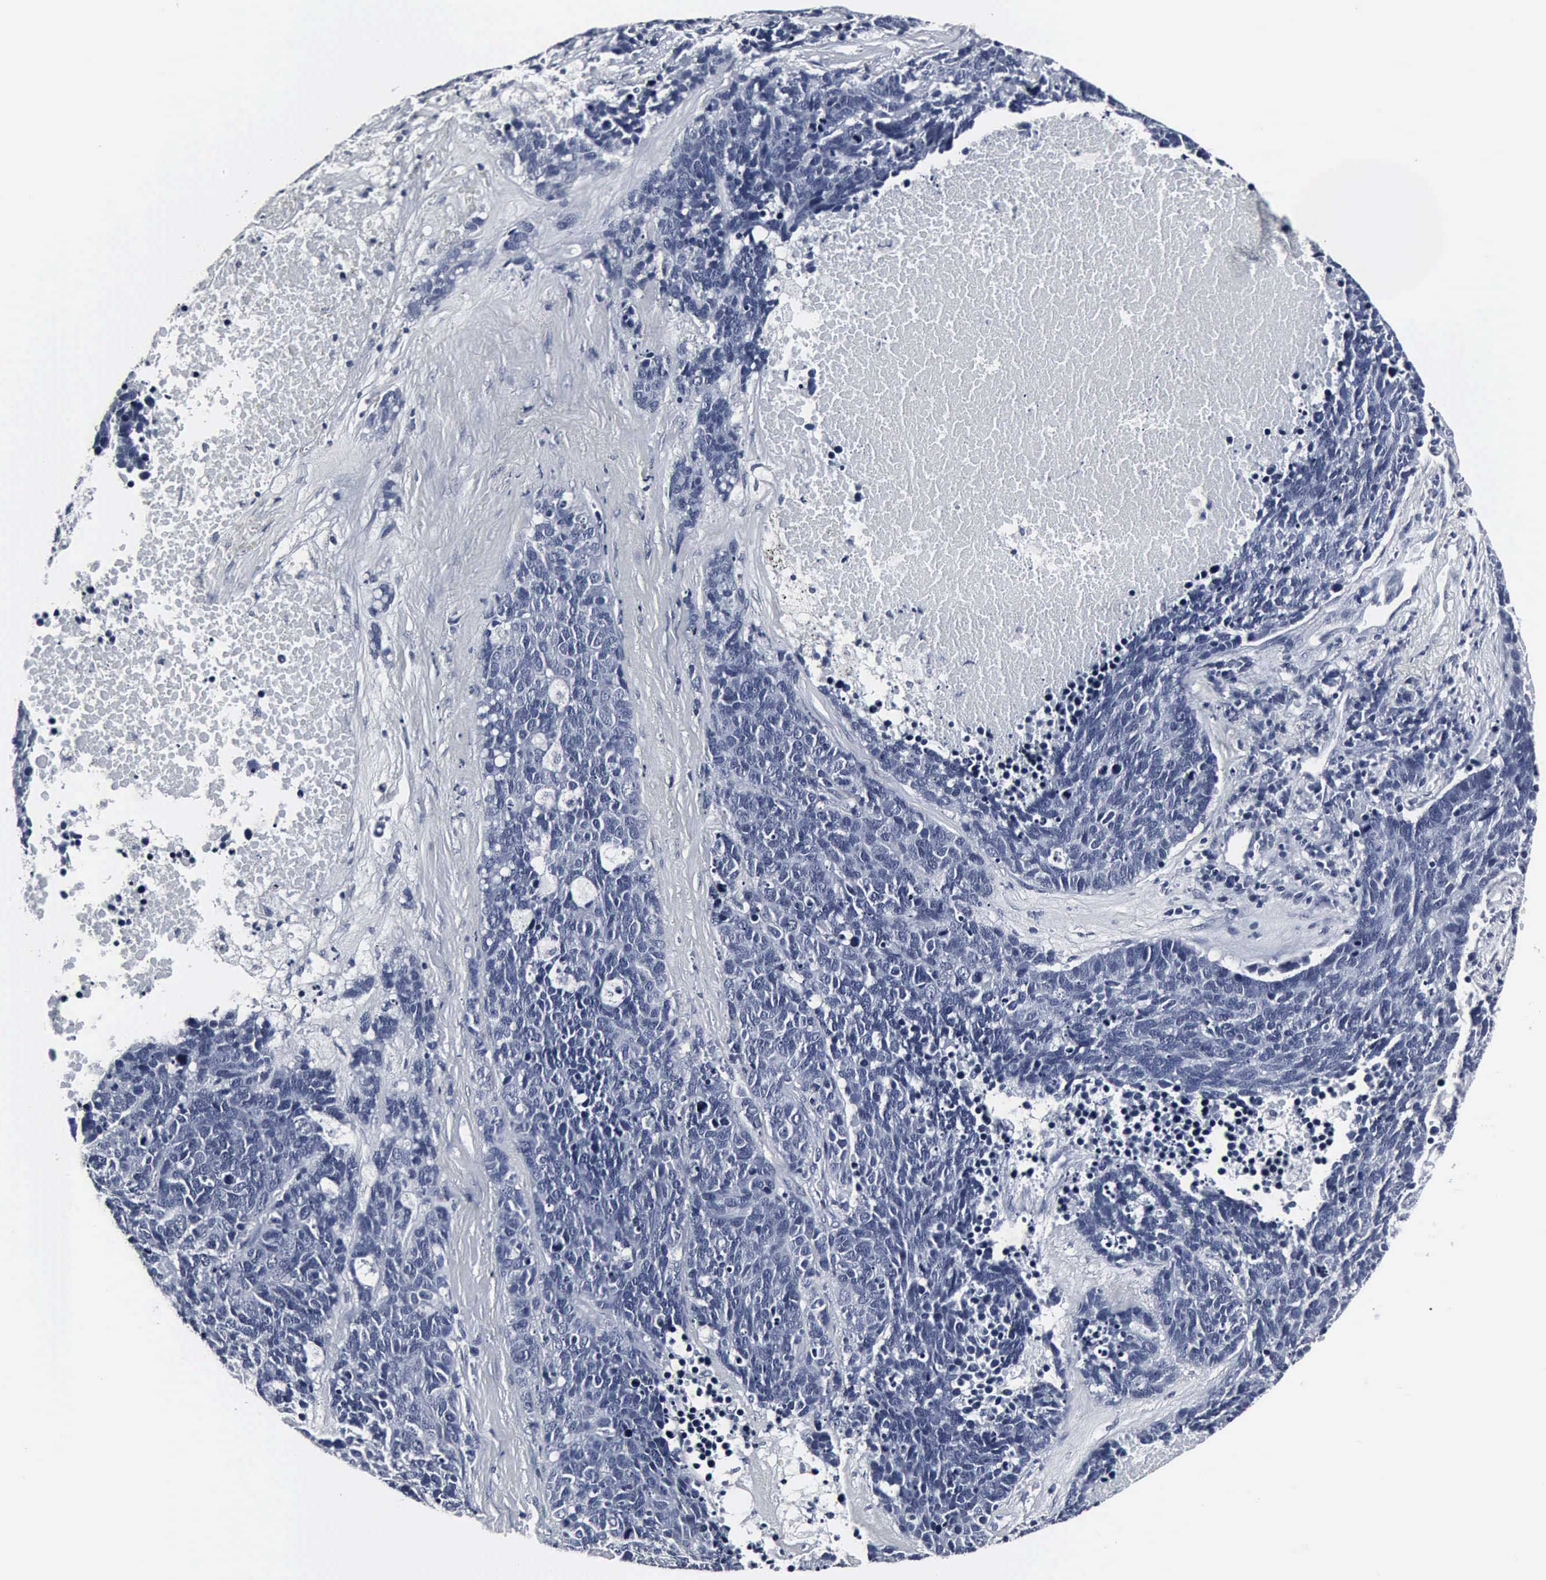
{"staining": {"intensity": "negative", "quantity": "none", "location": "none"}, "tissue": "lung cancer", "cell_type": "Tumor cells", "image_type": "cancer", "snomed": [{"axis": "morphology", "description": "Neoplasm, malignant, NOS"}, {"axis": "topography", "description": "Lung"}], "caption": "This histopathology image is of lung malignant neoplasm stained with IHC to label a protein in brown with the nuclei are counter-stained blue. There is no staining in tumor cells.", "gene": "SNAP25", "patient": {"sex": "female", "age": 75}}